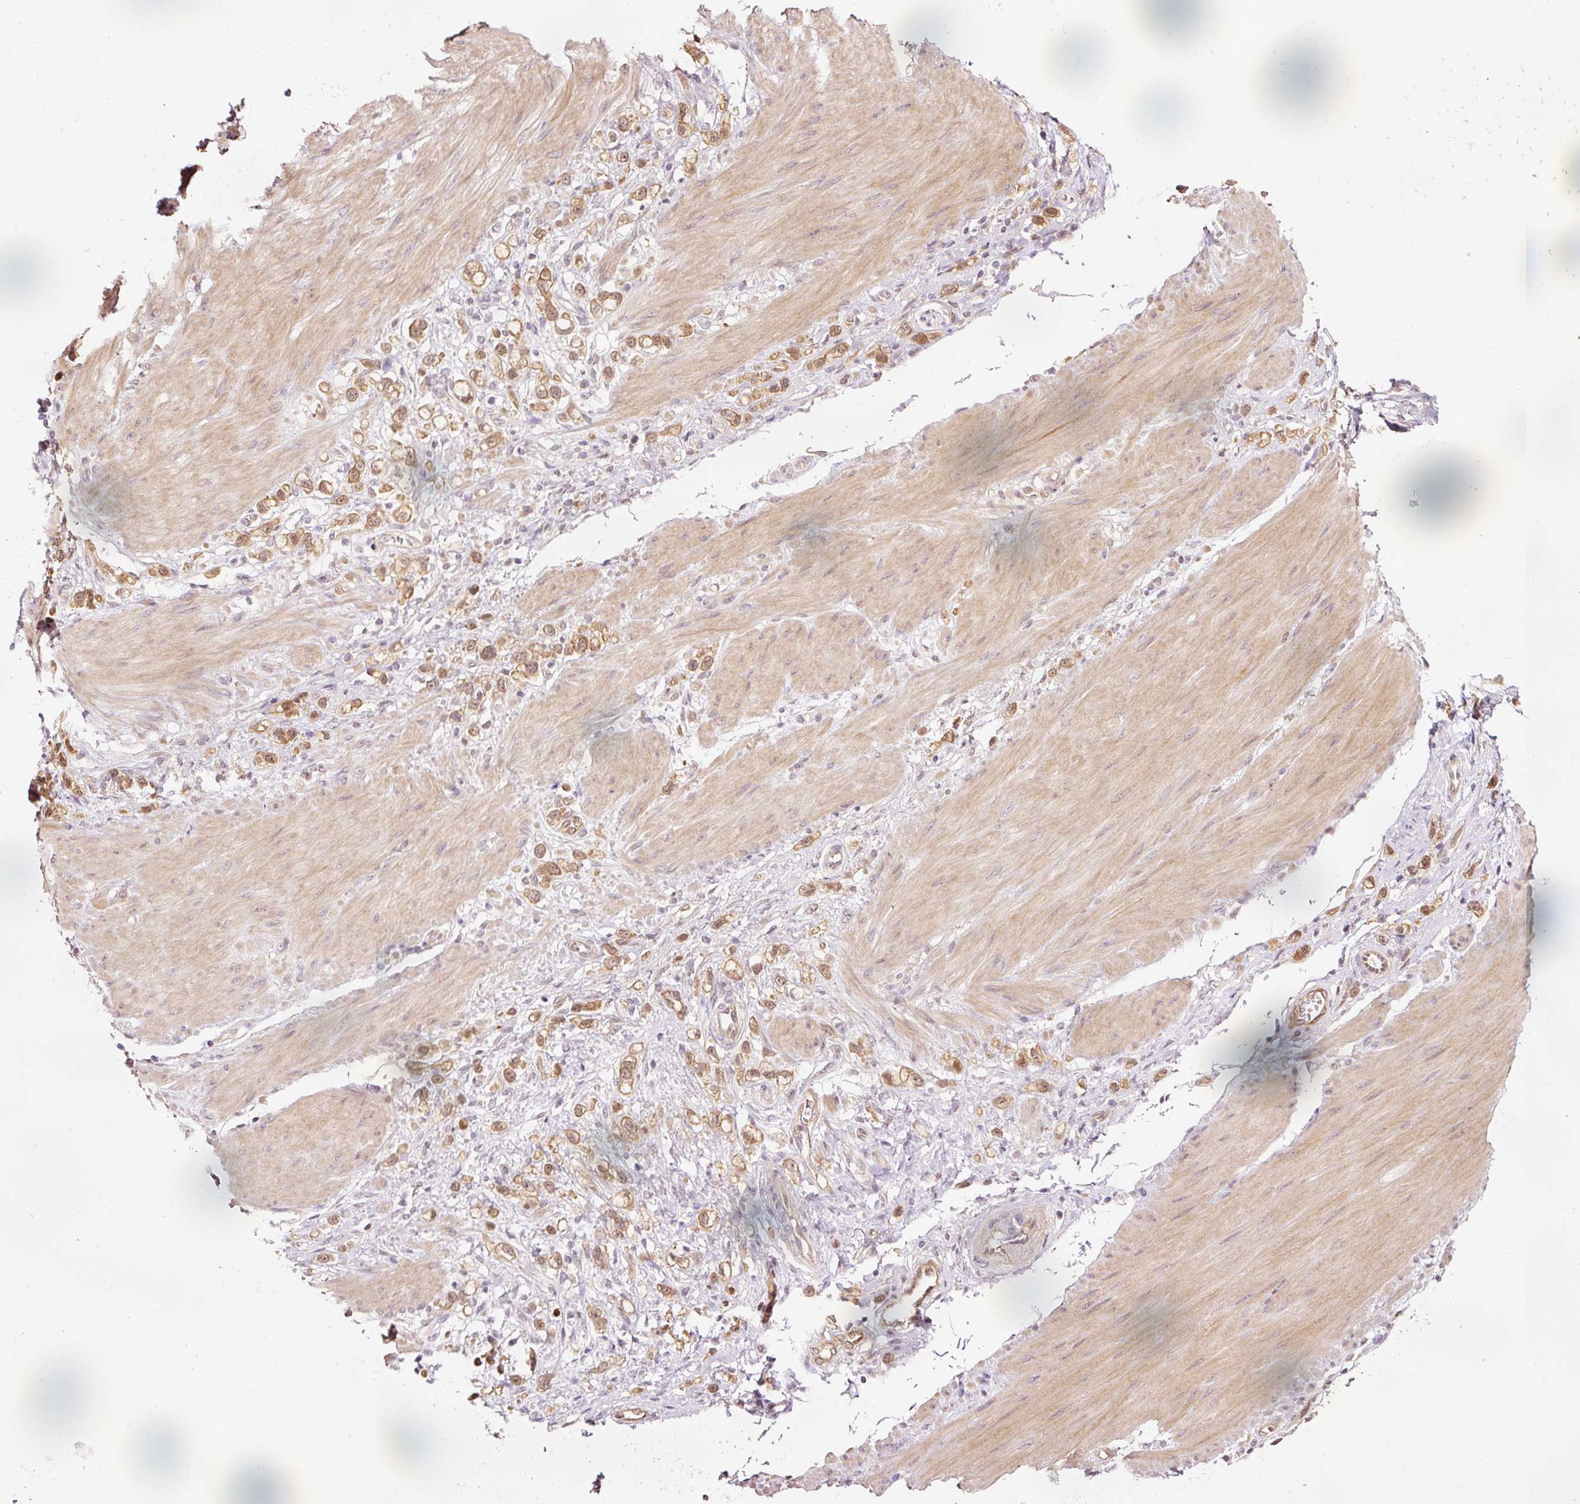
{"staining": {"intensity": "moderate", "quantity": ">75%", "location": "cytoplasmic/membranous,nuclear"}, "tissue": "stomach cancer", "cell_type": "Tumor cells", "image_type": "cancer", "snomed": [{"axis": "morphology", "description": "Adenocarcinoma, NOS"}, {"axis": "topography", "description": "Stomach"}], "caption": "Immunohistochemical staining of human stomach adenocarcinoma demonstrates medium levels of moderate cytoplasmic/membranous and nuclear positivity in about >75% of tumor cells. Using DAB (brown) and hematoxylin (blue) stains, captured at high magnification using brightfield microscopy.", "gene": "FBXL14", "patient": {"sex": "female", "age": 65}}